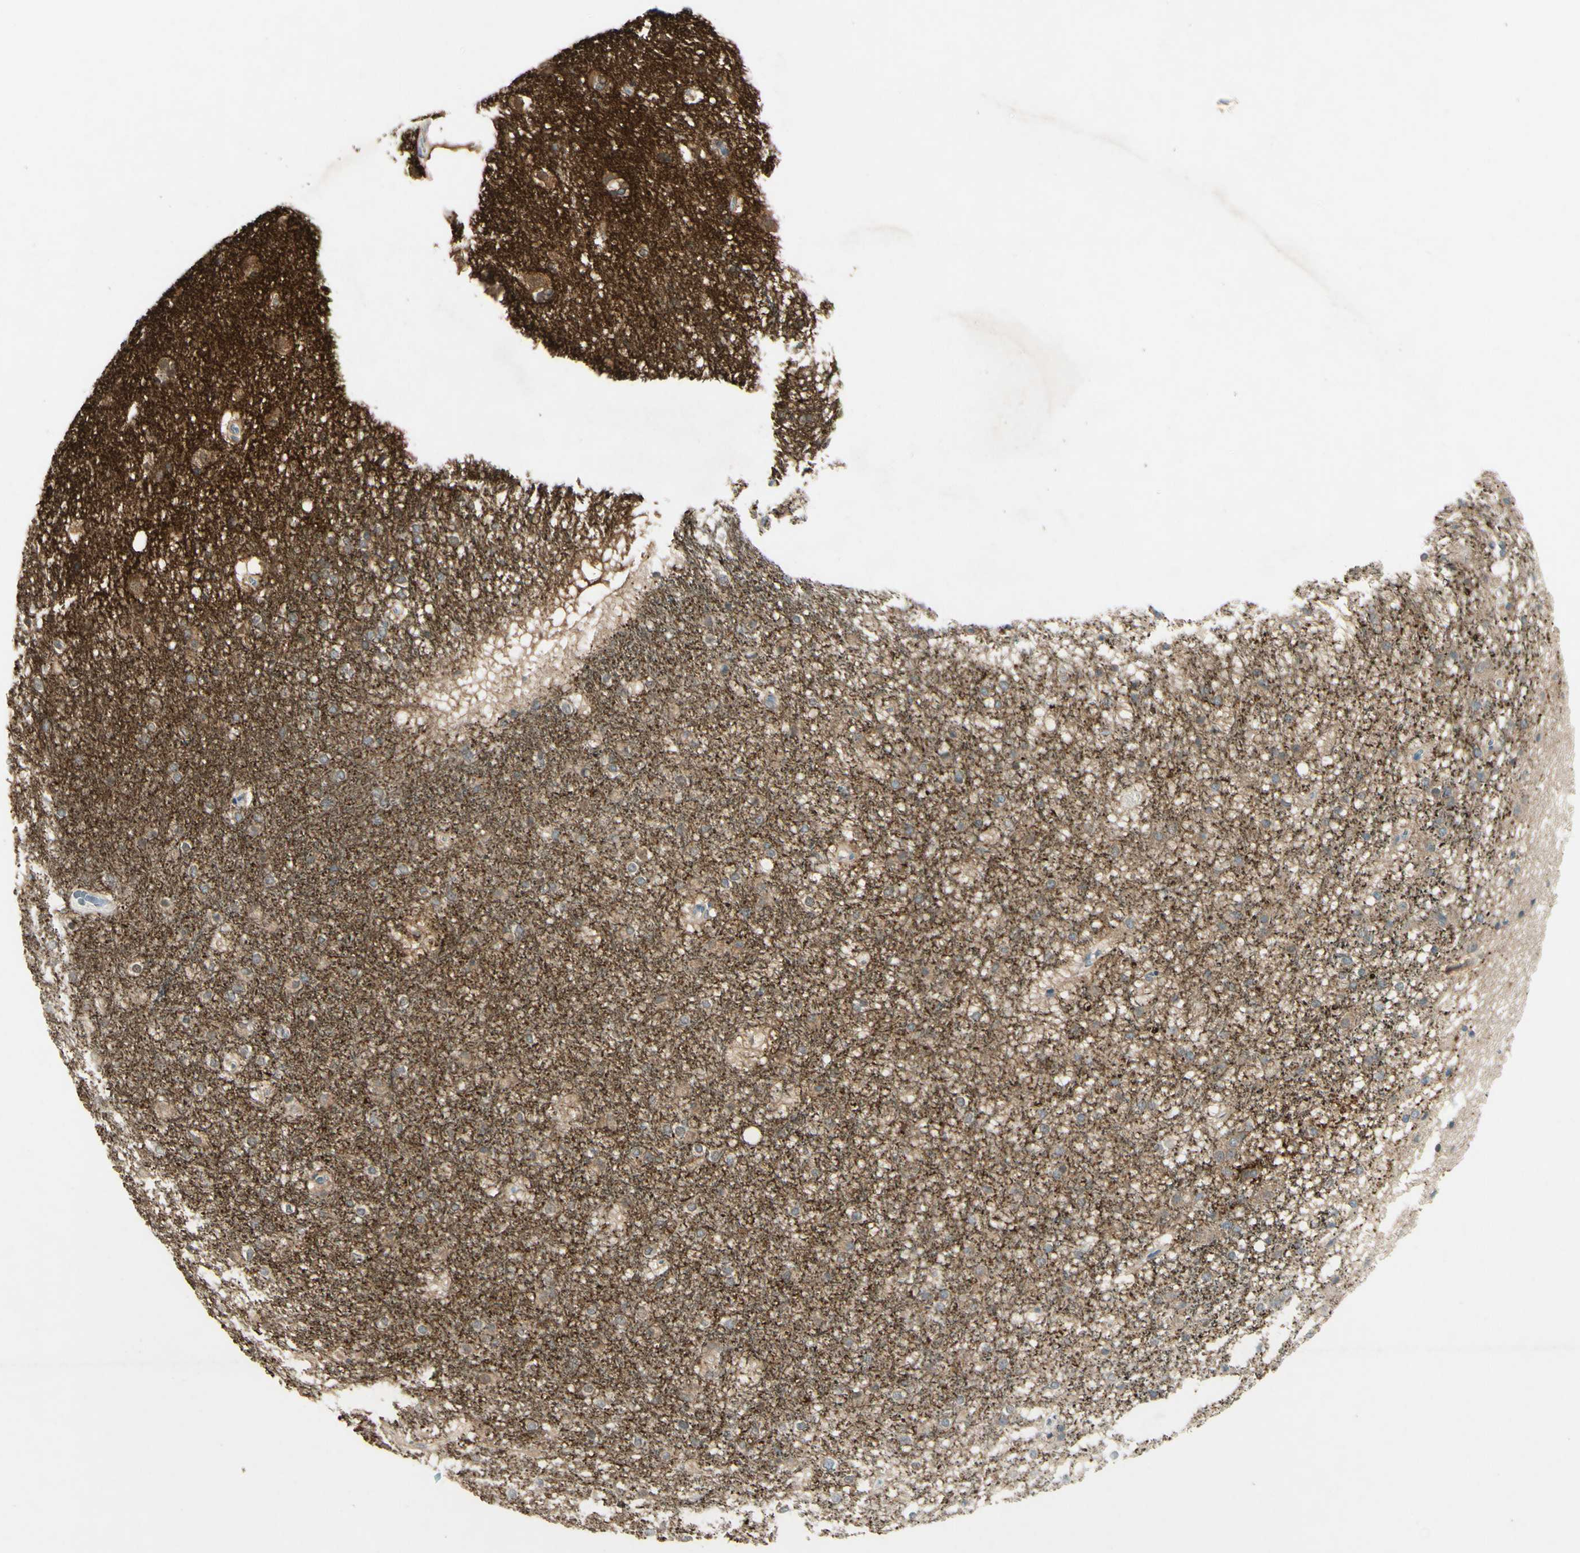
{"staining": {"intensity": "weak", "quantity": "25%-75%", "location": "cytoplasmic/membranous"}, "tissue": "caudate", "cell_type": "Glial cells", "image_type": "normal", "snomed": [{"axis": "morphology", "description": "Normal tissue, NOS"}, {"axis": "topography", "description": "Lateral ventricle wall"}], "caption": "Immunohistochemistry micrograph of normal caudate: caudate stained using immunohistochemistry (IHC) reveals low levels of weak protein expression localized specifically in the cytoplasmic/membranous of glial cells, appearing as a cytoplasmic/membranous brown color.", "gene": "SNAP91", "patient": {"sex": "female", "age": 19}}